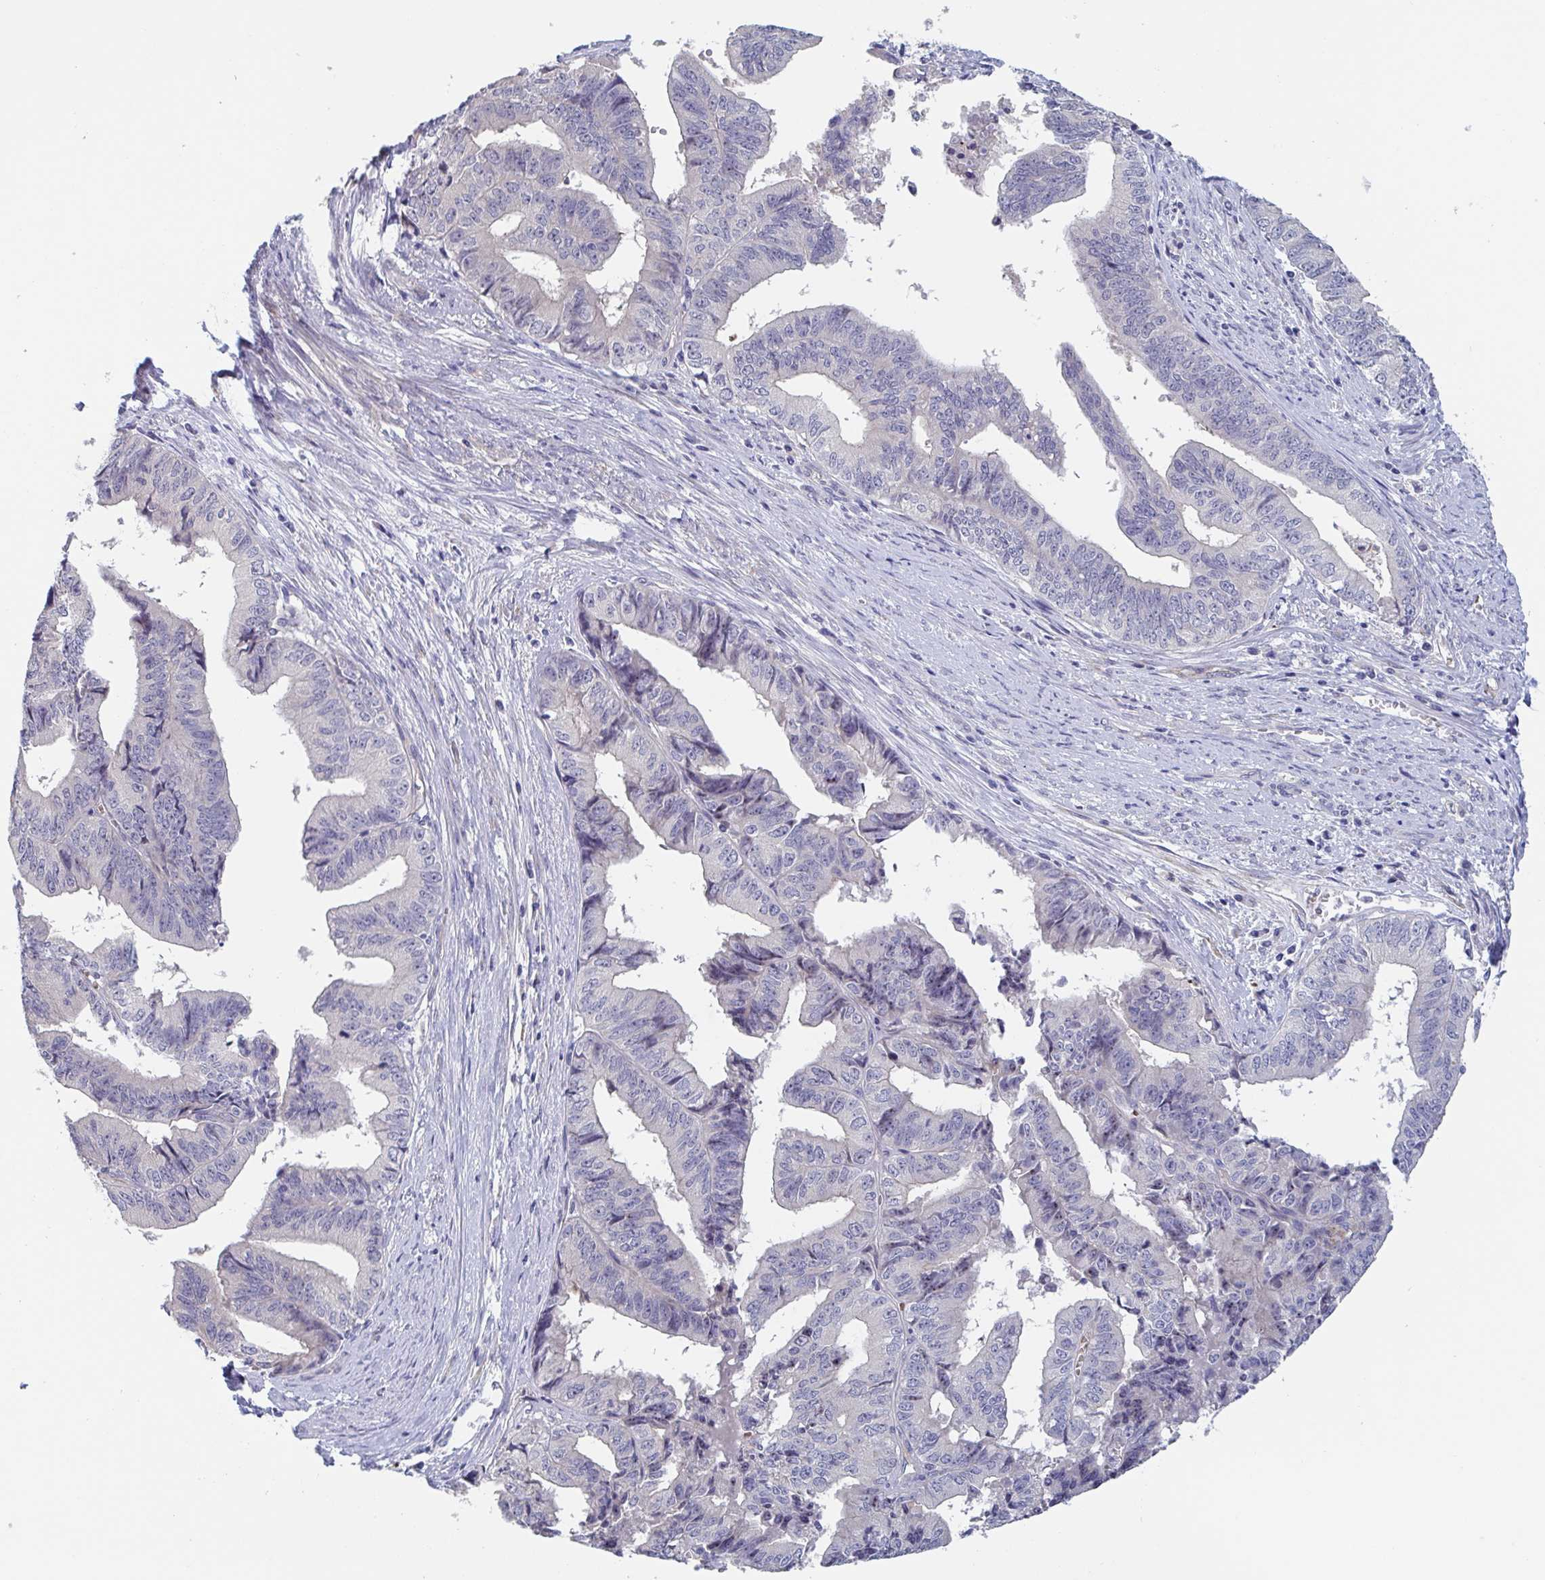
{"staining": {"intensity": "negative", "quantity": "none", "location": "none"}, "tissue": "endometrial cancer", "cell_type": "Tumor cells", "image_type": "cancer", "snomed": [{"axis": "morphology", "description": "Adenocarcinoma, NOS"}, {"axis": "topography", "description": "Endometrium"}], "caption": "Endometrial cancer was stained to show a protein in brown. There is no significant expression in tumor cells. (DAB (3,3'-diaminobenzidine) immunohistochemistry (IHC) visualized using brightfield microscopy, high magnification).", "gene": "ST14", "patient": {"sex": "female", "age": 65}}